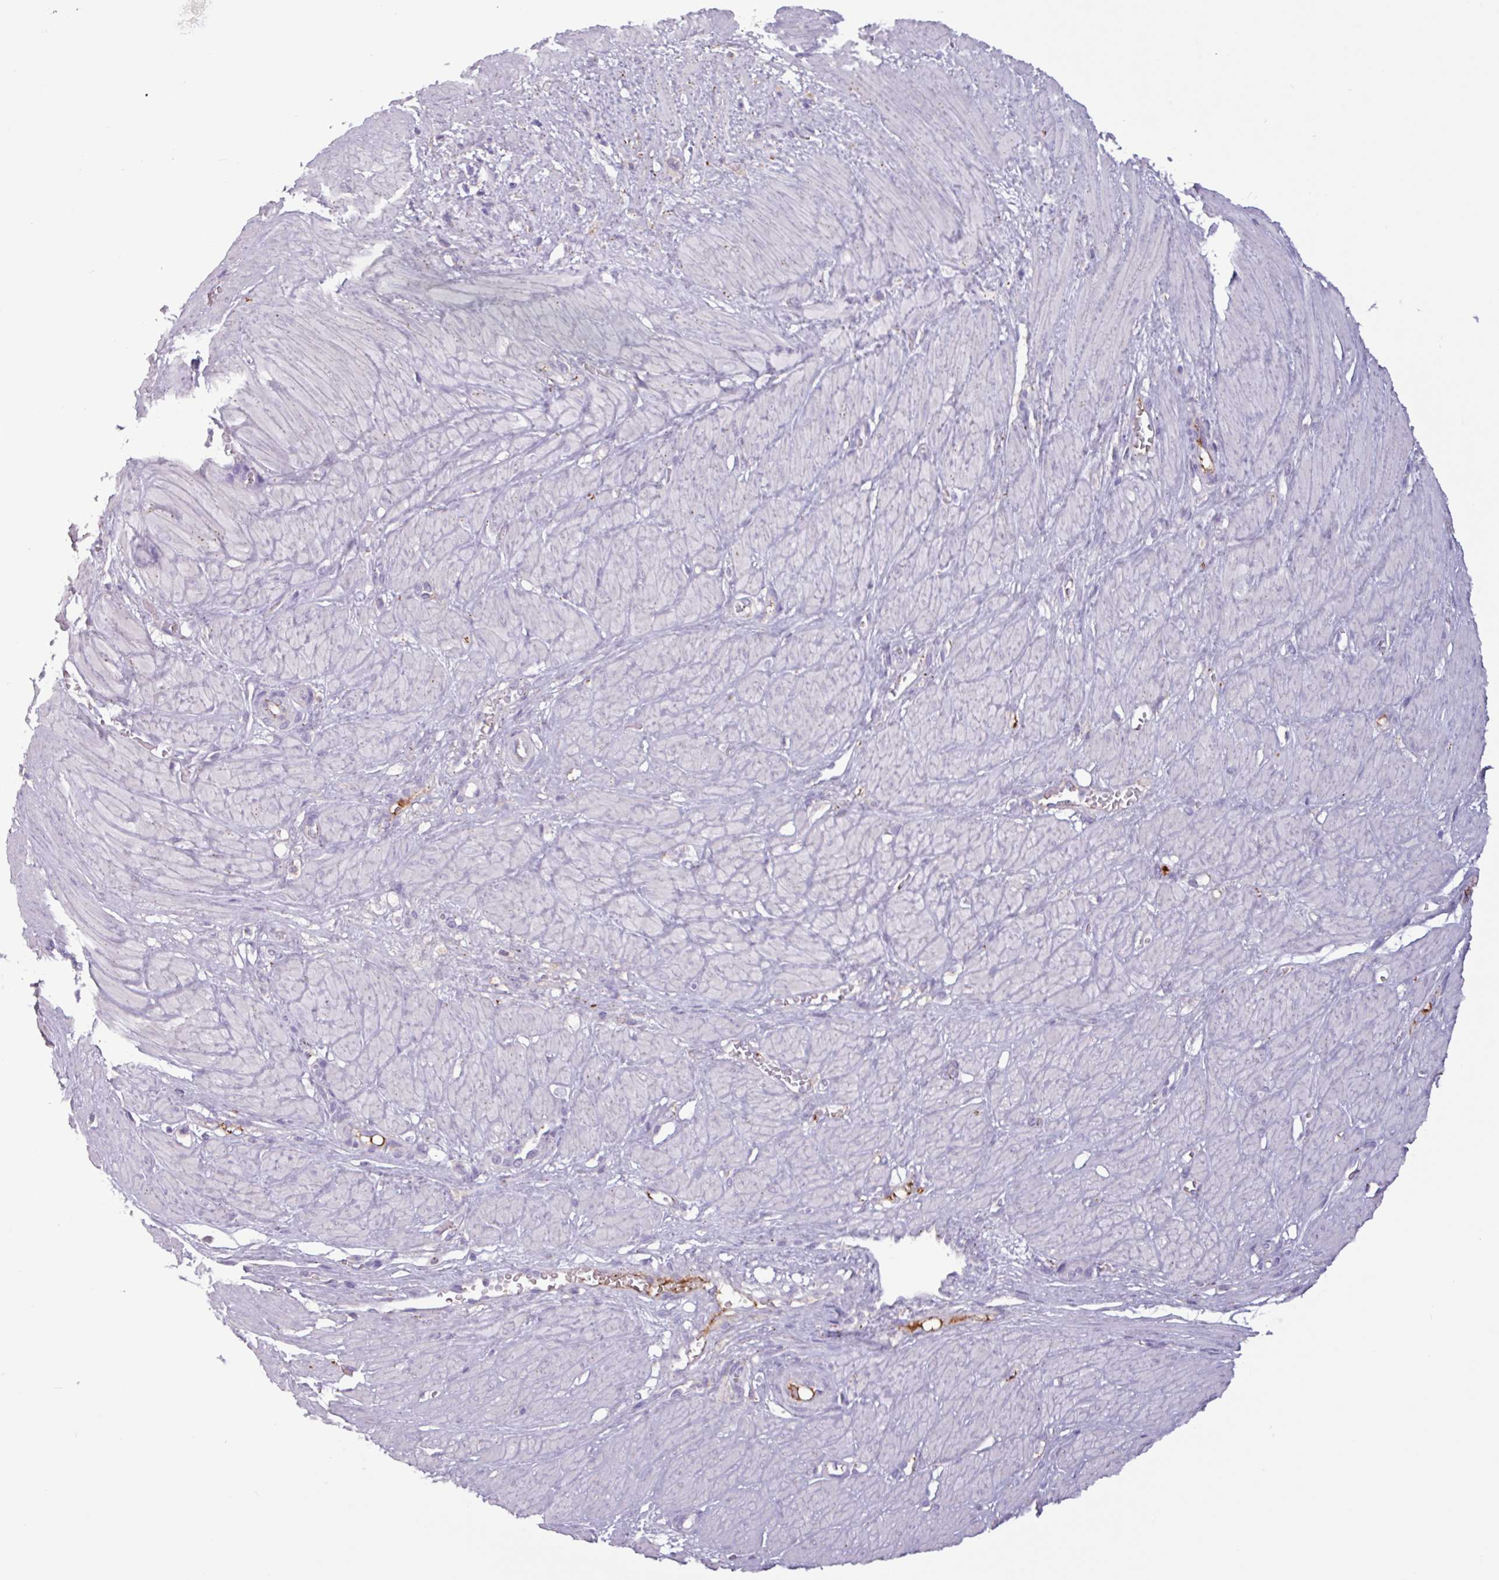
{"staining": {"intensity": "negative", "quantity": "none", "location": "none"}, "tissue": "endometrium", "cell_type": "Cells in endometrial stroma", "image_type": "normal", "snomed": [{"axis": "morphology", "description": "Normal tissue, NOS"}, {"axis": "topography", "description": "Endometrium"}], "caption": "Cells in endometrial stroma show no significant expression in benign endometrium. Nuclei are stained in blue.", "gene": "PLIN2", "patient": {"sex": "female", "age": 33}}